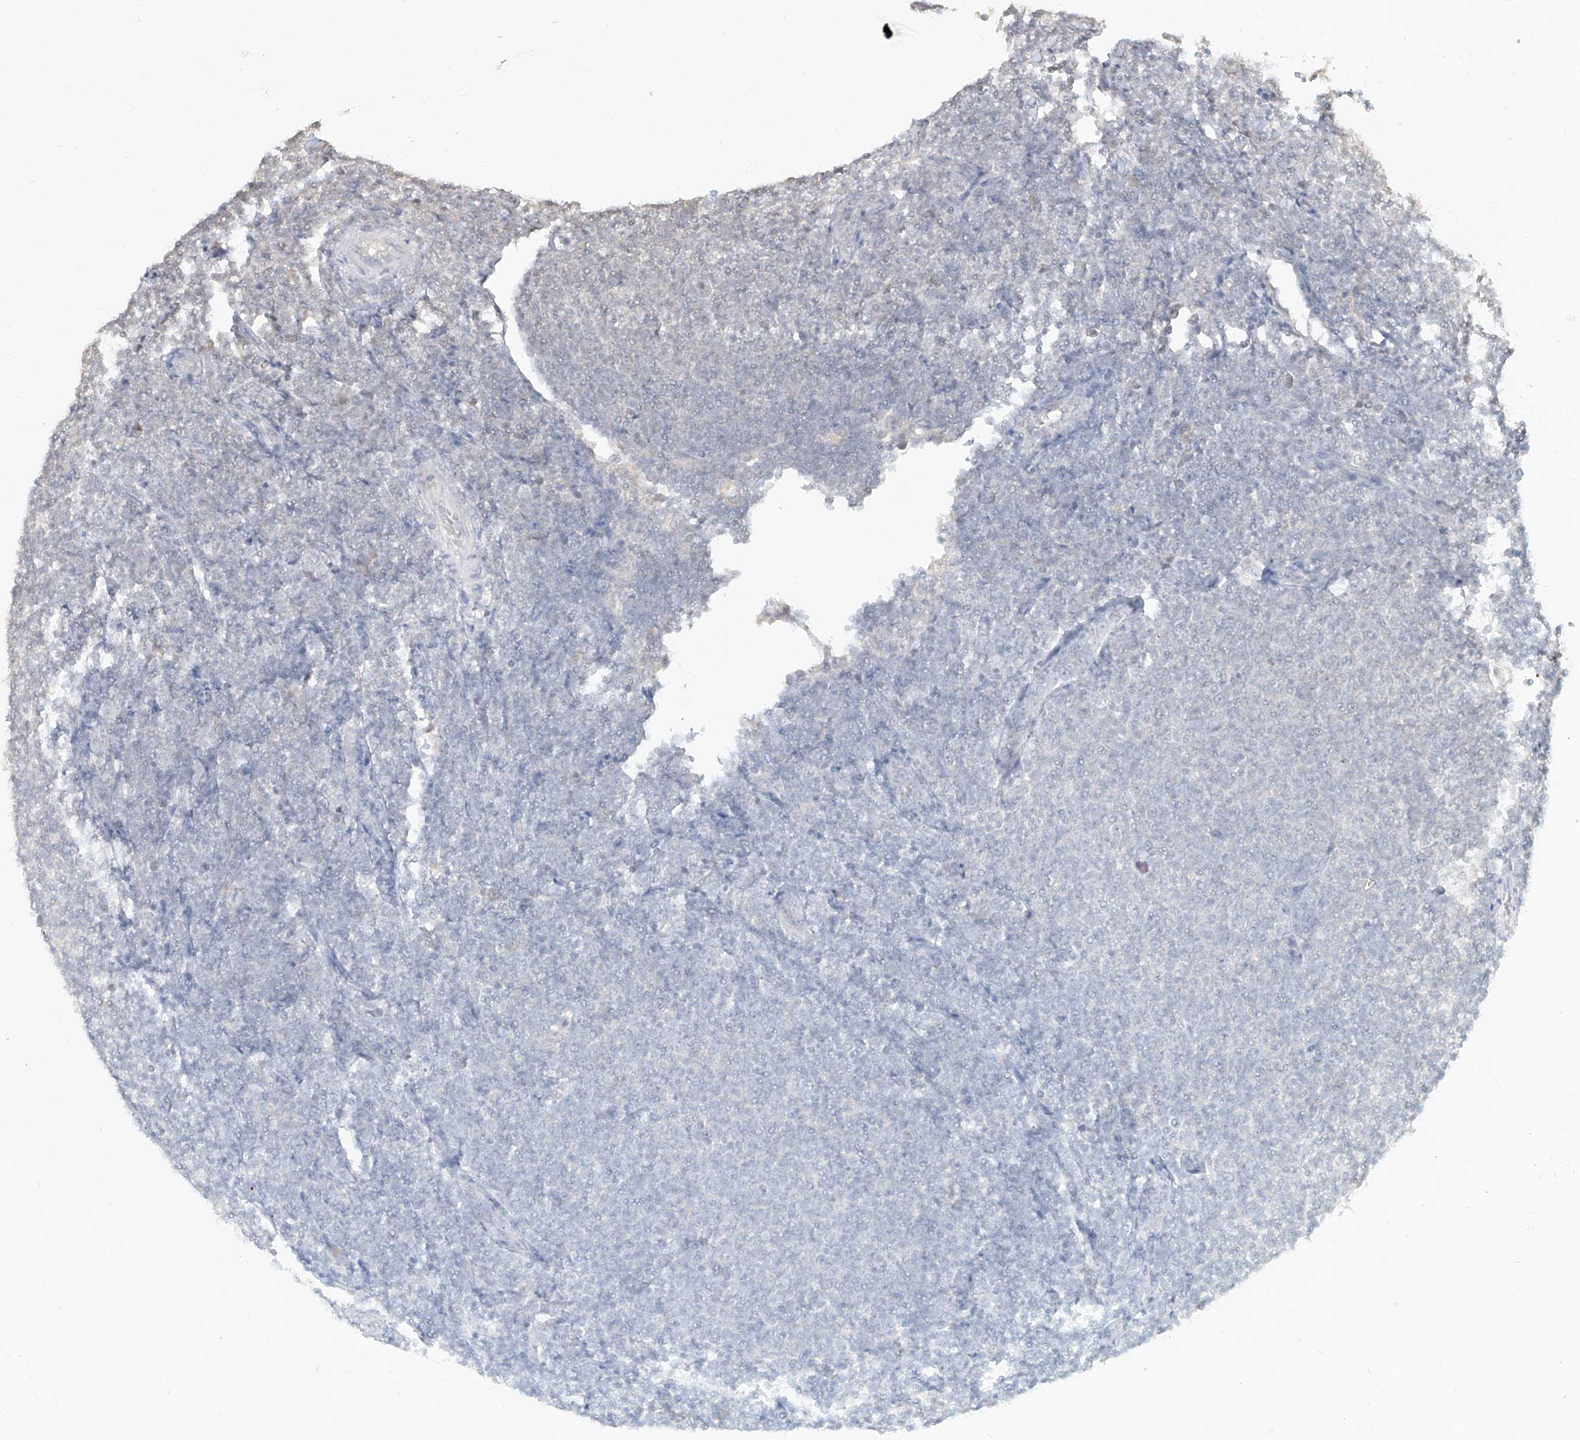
{"staining": {"intensity": "negative", "quantity": "none", "location": "none"}, "tissue": "lymphoma", "cell_type": "Tumor cells", "image_type": "cancer", "snomed": [{"axis": "morphology", "description": "Malignant lymphoma, non-Hodgkin's type, Low grade"}, {"axis": "topography", "description": "Lymph node"}], "caption": "Protein analysis of lymphoma demonstrates no significant staining in tumor cells. (DAB (3,3'-diaminobenzidine) IHC, high magnification).", "gene": "UBE2K", "patient": {"sex": "male", "age": 66}}